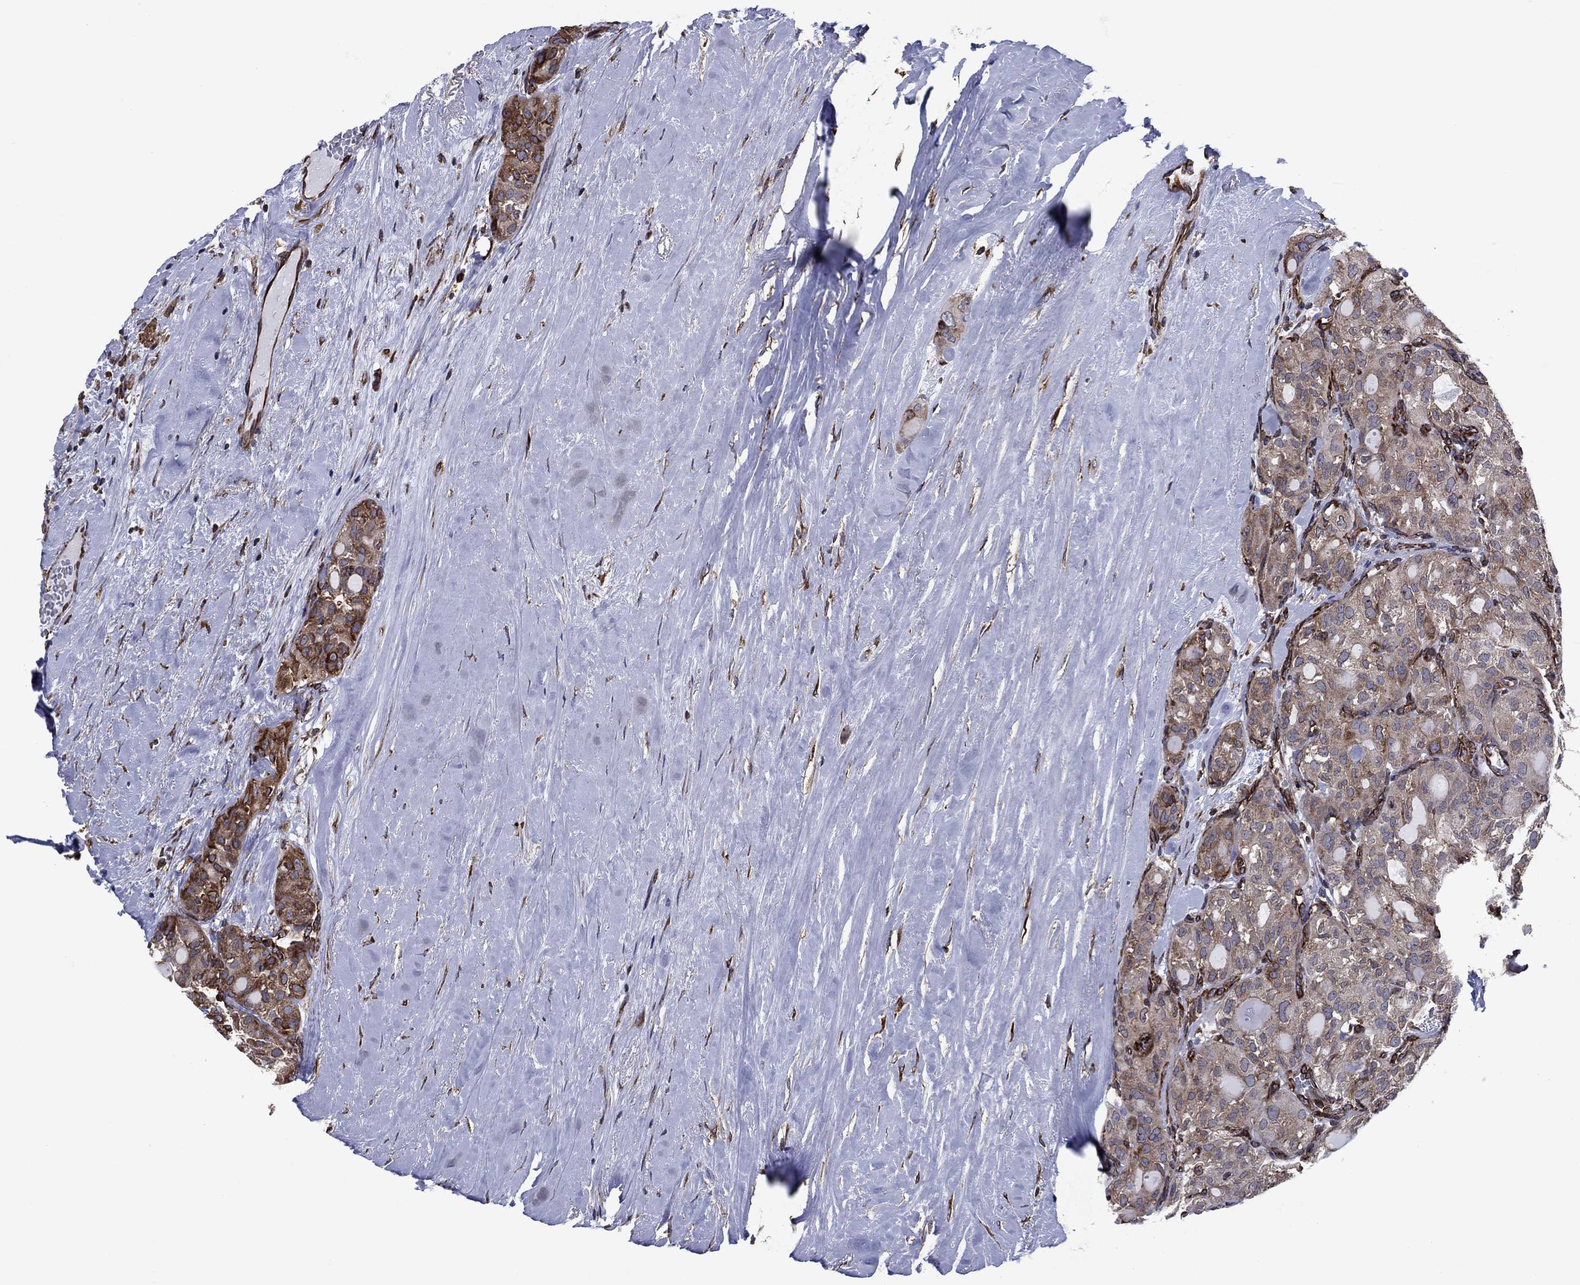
{"staining": {"intensity": "moderate", "quantity": ">75%", "location": "cytoplasmic/membranous"}, "tissue": "thyroid cancer", "cell_type": "Tumor cells", "image_type": "cancer", "snomed": [{"axis": "morphology", "description": "Follicular adenoma carcinoma, NOS"}, {"axis": "topography", "description": "Thyroid gland"}], "caption": "Thyroid follicular adenoma carcinoma tissue demonstrates moderate cytoplasmic/membranous expression in approximately >75% of tumor cells, visualized by immunohistochemistry.", "gene": "YBX1", "patient": {"sex": "male", "age": 75}}